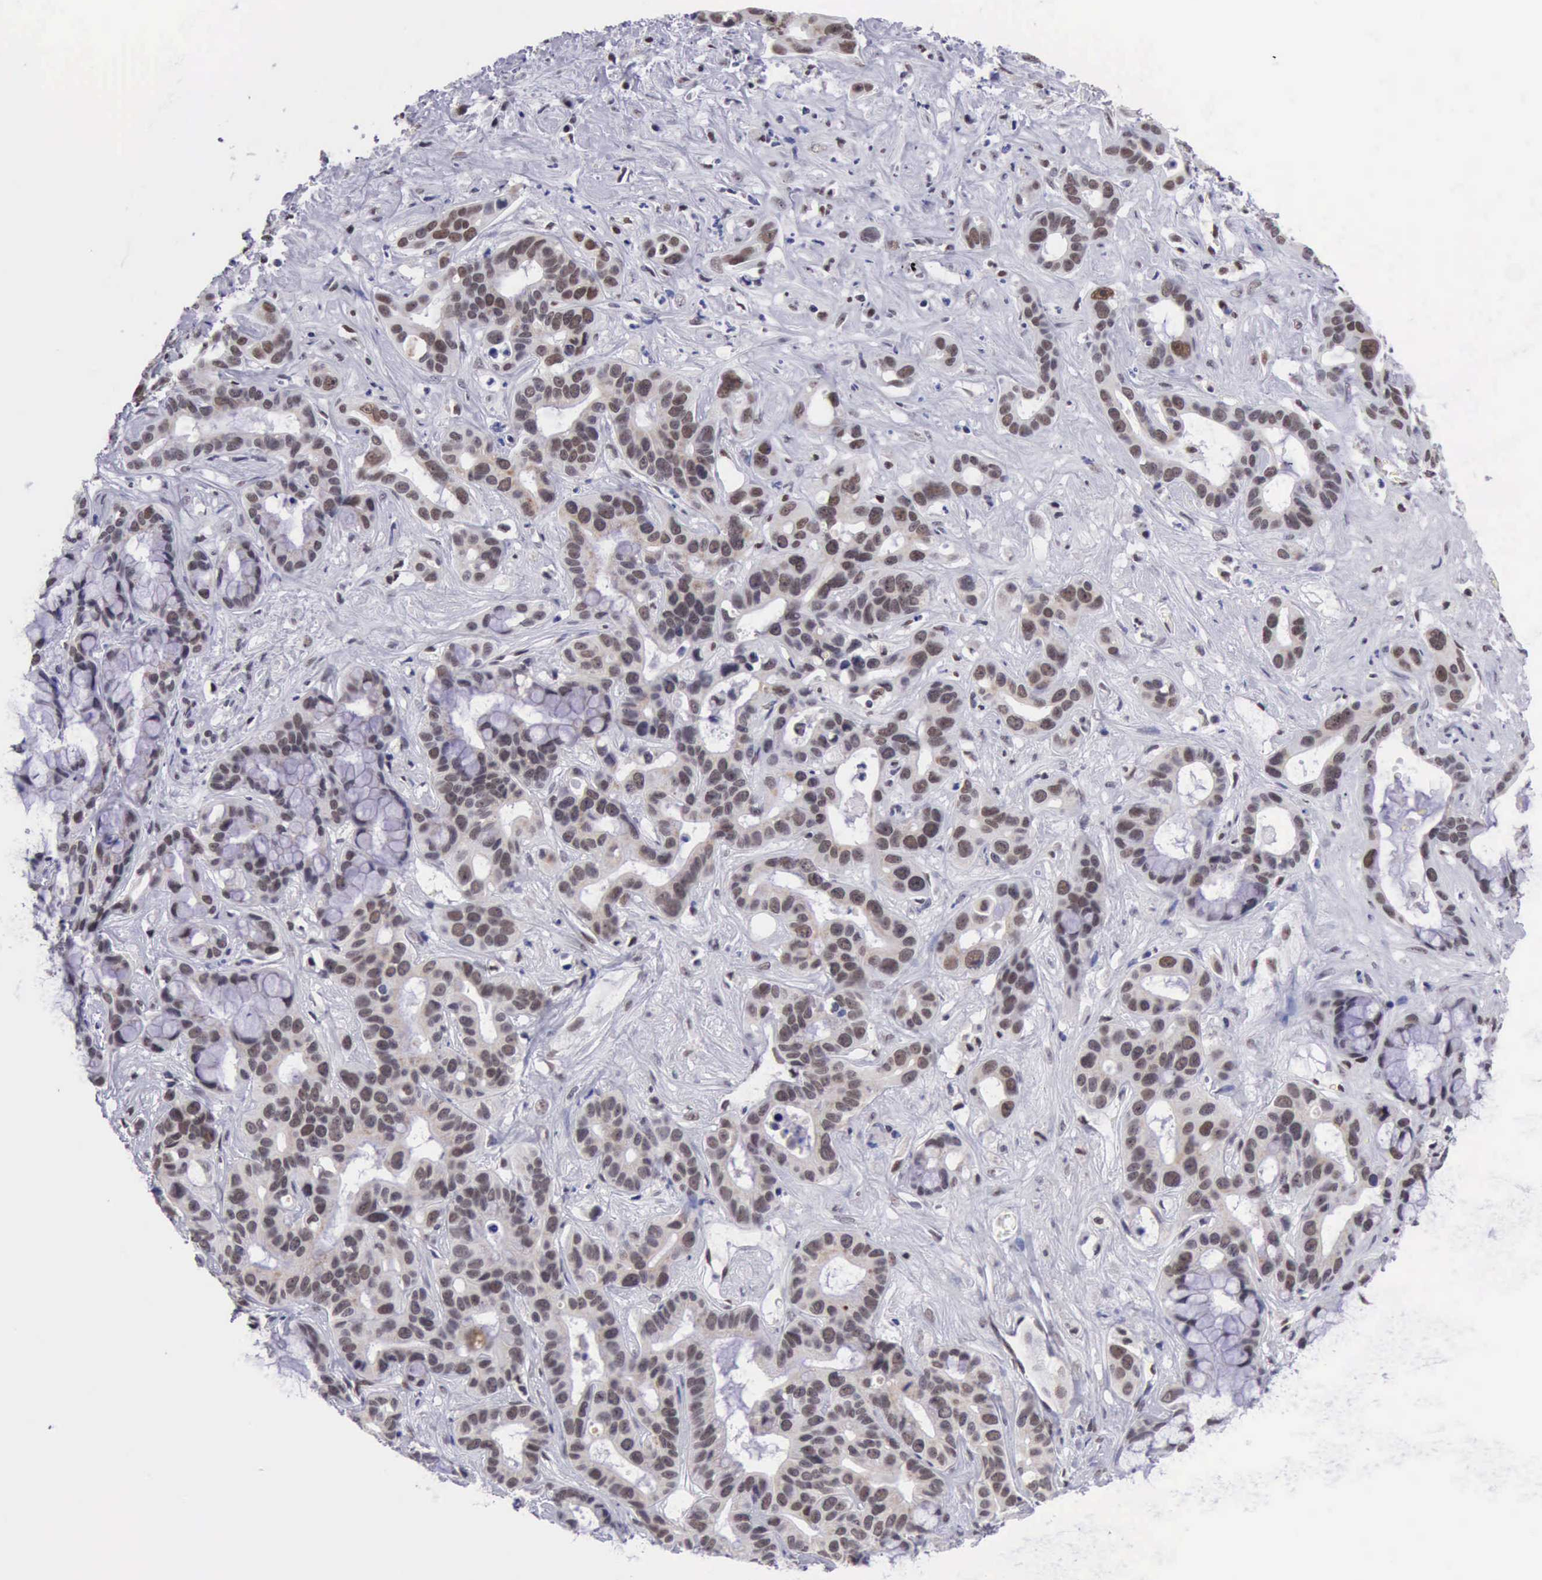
{"staining": {"intensity": "weak", "quantity": "25%-75%", "location": "cytoplasmic/membranous"}, "tissue": "liver cancer", "cell_type": "Tumor cells", "image_type": "cancer", "snomed": [{"axis": "morphology", "description": "Cholangiocarcinoma"}, {"axis": "topography", "description": "Liver"}], "caption": "Brown immunohistochemical staining in human liver cancer (cholangiocarcinoma) demonstrates weak cytoplasmic/membranous positivity in about 25%-75% of tumor cells.", "gene": "ERCC4", "patient": {"sex": "female", "age": 65}}